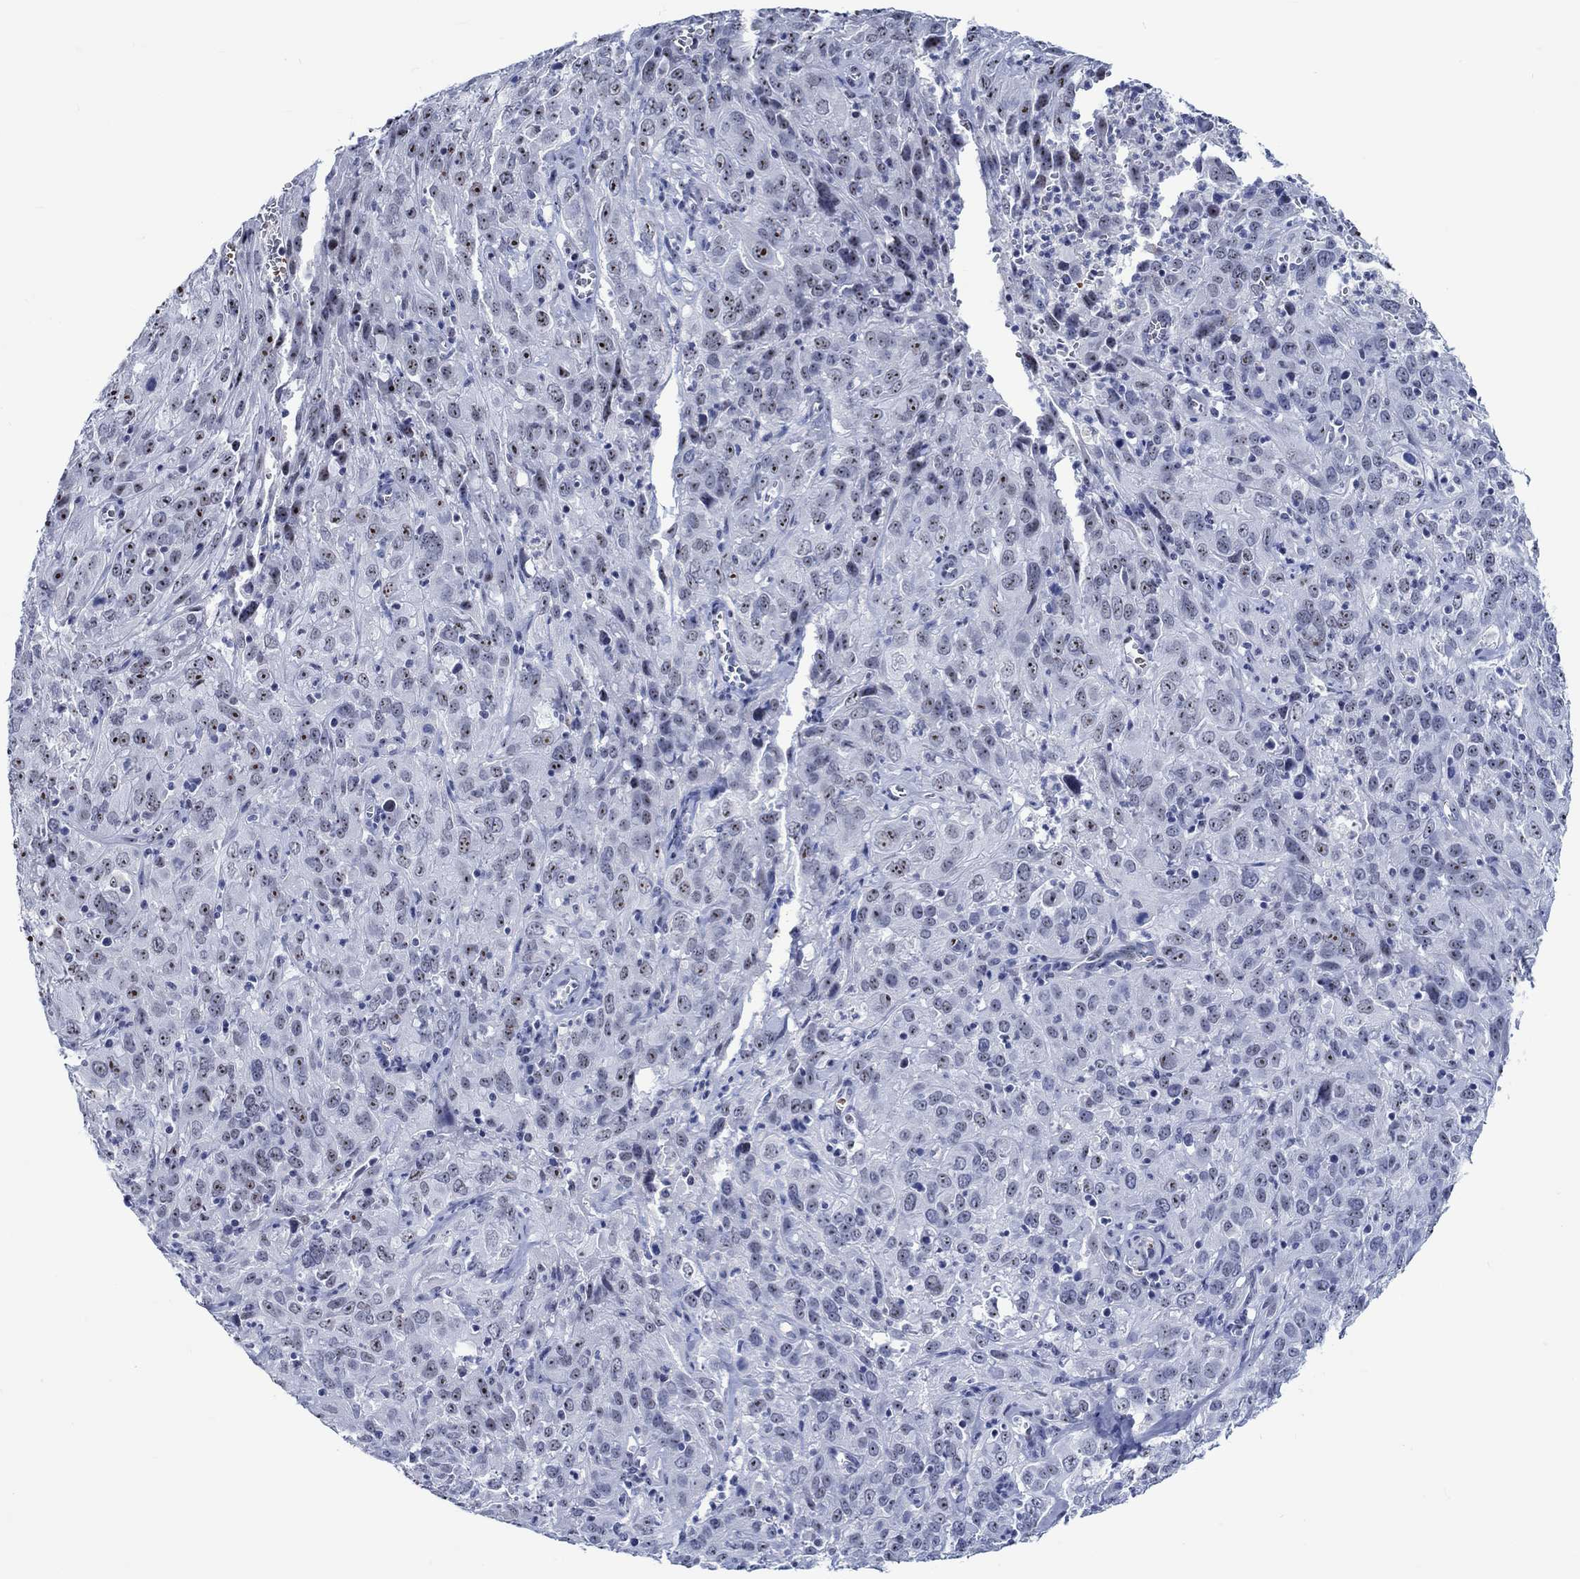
{"staining": {"intensity": "strong", "quantity": "25%-75%", "location": "nuclear"}, "tissue": "cervical cancer", "cell_type": "Tumor cells", "image_type": "cancer", "snomed": [{"axis": "morphology", "description": "Squamous cell carcinoma, NOS"}, {"axis": "topography", "description": "Cervix"}], "caption": "Cervical squamous cell carcinoma stained with a brown dye exhibits strong nuclear positive staining in about 25%-75% of tumor cells.", "gene": "ZNF446", "patient": {"sex": "female", "age": 32}}